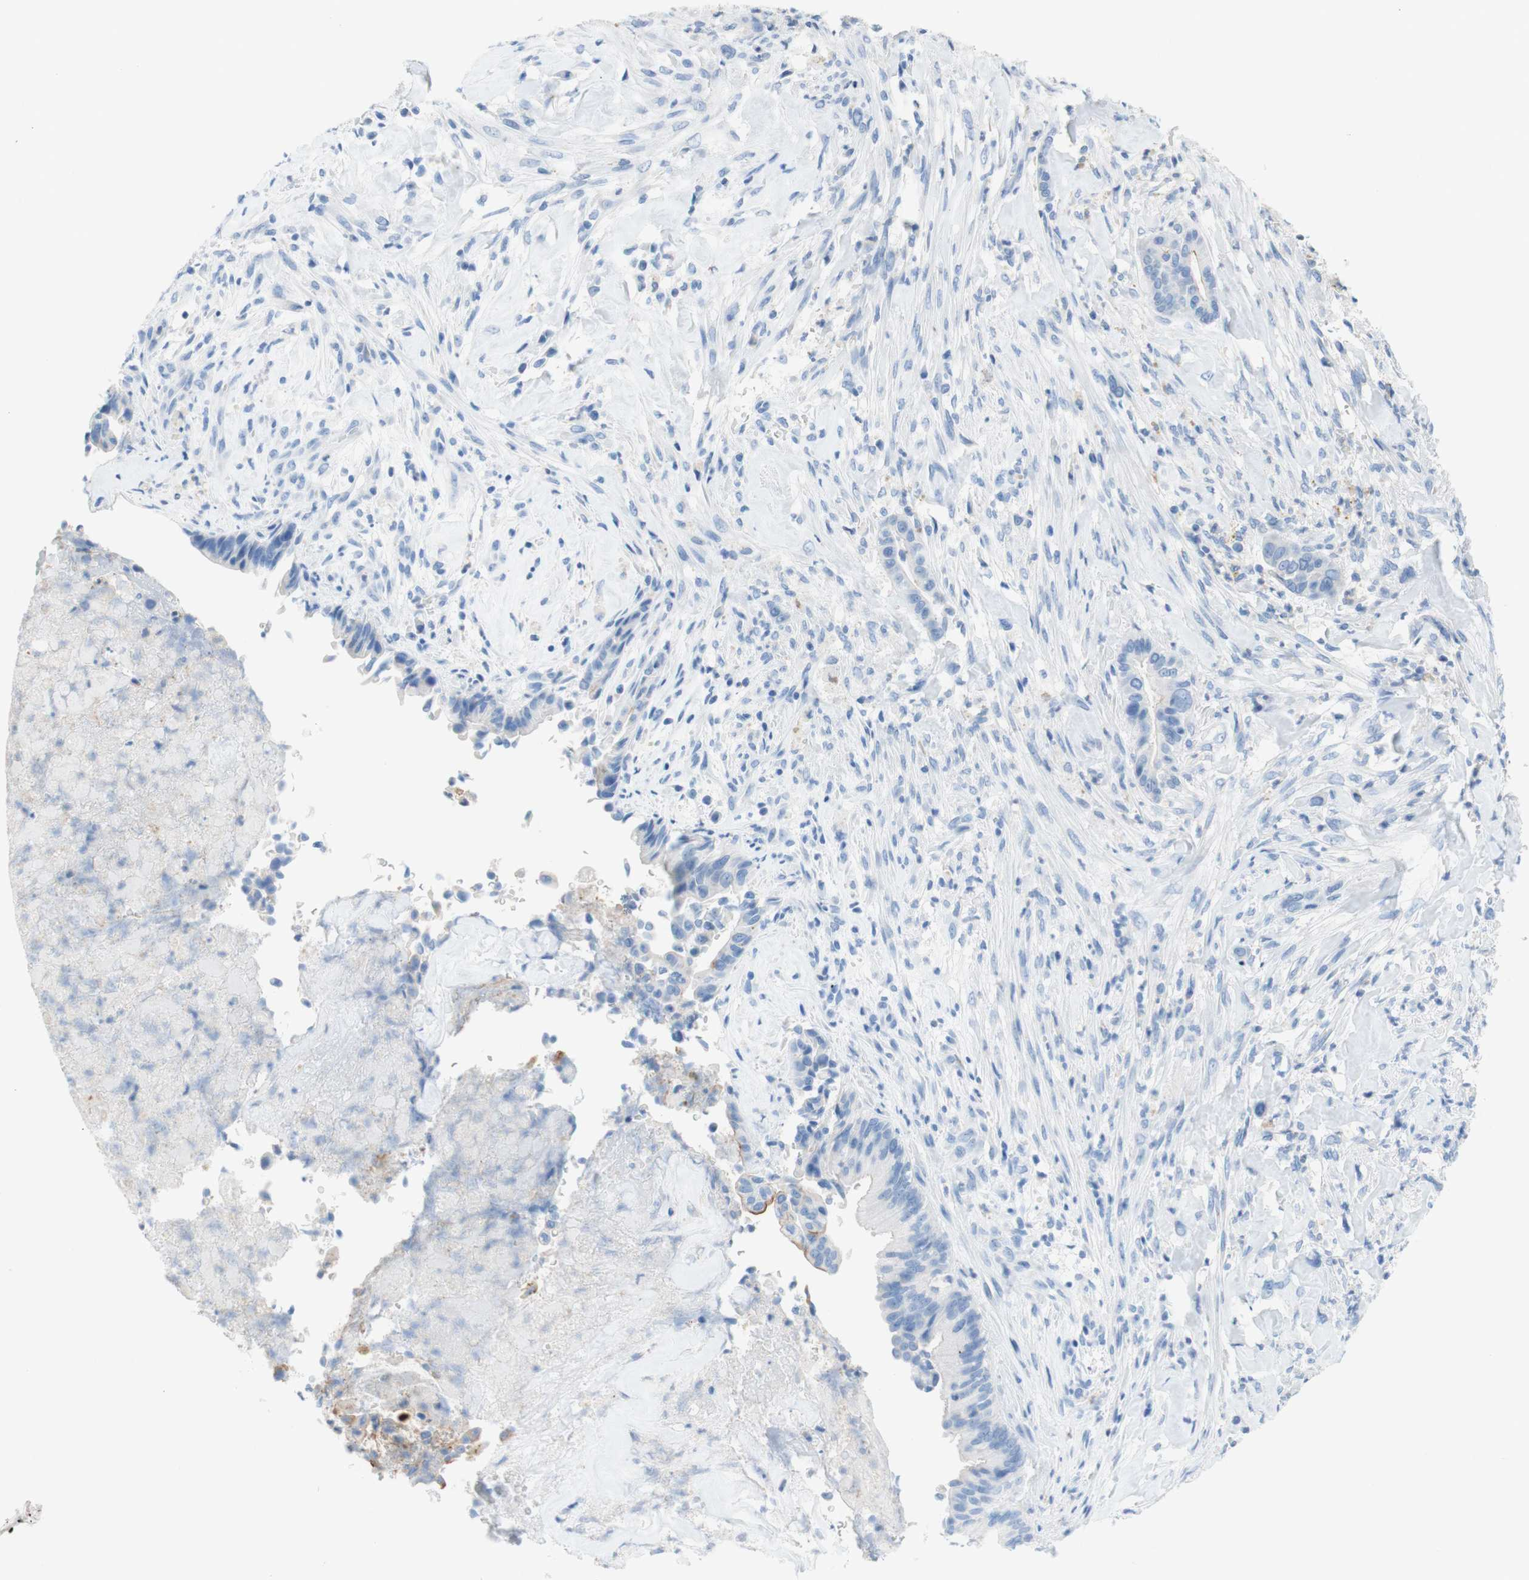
{"staining": {"intensity": "weak", "quantity": "<25%", "location": "cytoplasmic/membranous"}, "tissue": "liver cancer", "cell_type": "Tumor cells", "image_type": "cancer", "snomed": [{"axis": "morphology", "description": "Cholangiocarcinoma"}, {"axis": "topography", "description": "Liver"}], "caption": "Tumor cells show no significant protein staining in cholangiocarcinoma (liver).", "gene": "CEACAM1", "patient": {"sex": "female", "age": 67}}